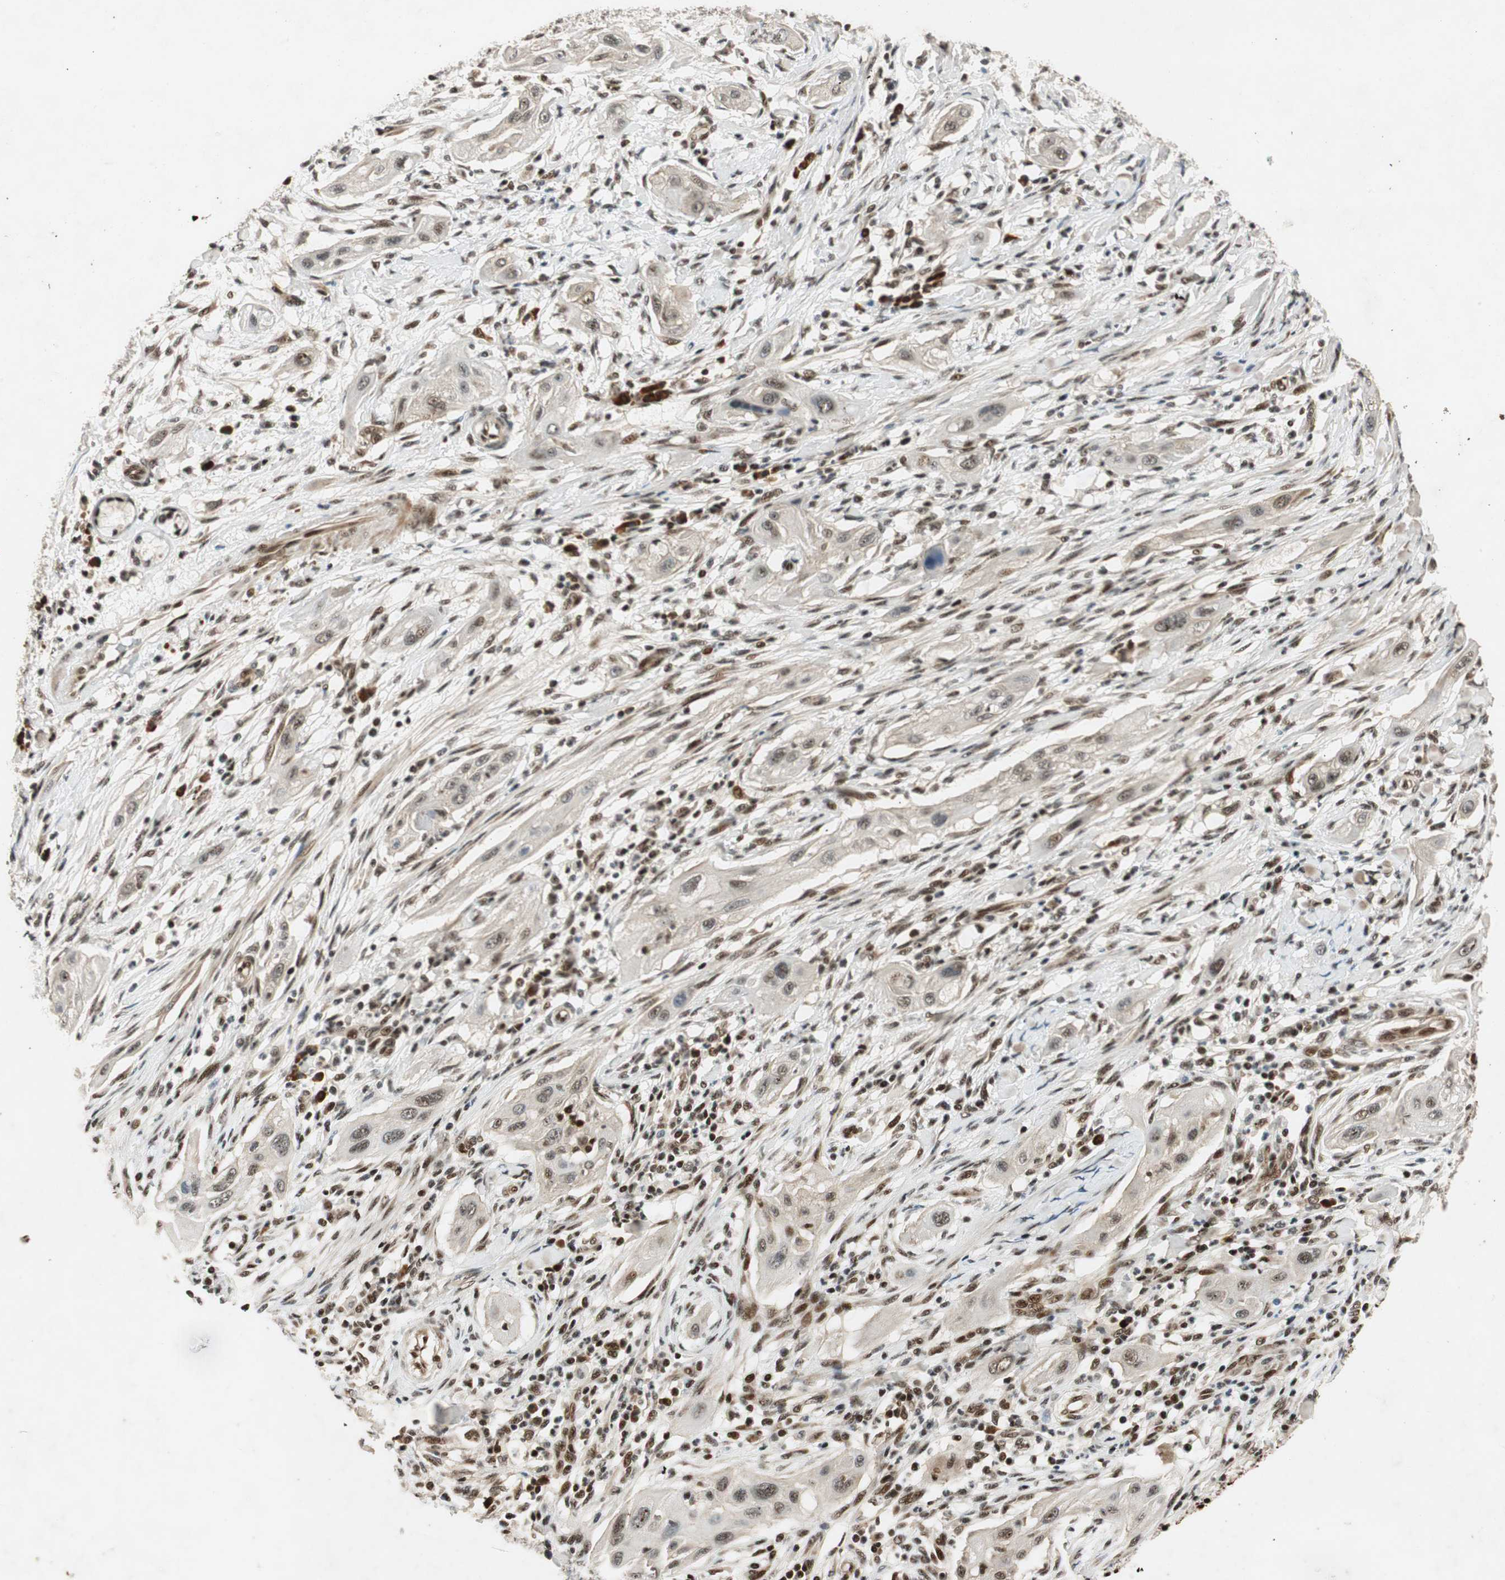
{"staining": {"intensity": "moderate", "quantity": ">75%", "location": "nuclear"}, "tissue": "lung cancer", "cell_type": "Tumor cells", "image_type": "cancer", "snomed": [{"axis": "morphology", "description": "Squamous cell carcinoma, NOS"}, {"axis": "topography", "description": "Lung"}], "caption": "Brown immunohistochemical staining in squamous cell carcinoma (lung) exhibits moderate nuclear expression in approximately >75% of tumor cells. (DAB (3,3'-diaminobenzidine) = brown stain, brightfield microscopy at high magnification).", "gene": "NCBP3", "patient": {"sex": "female", "age": 47}}